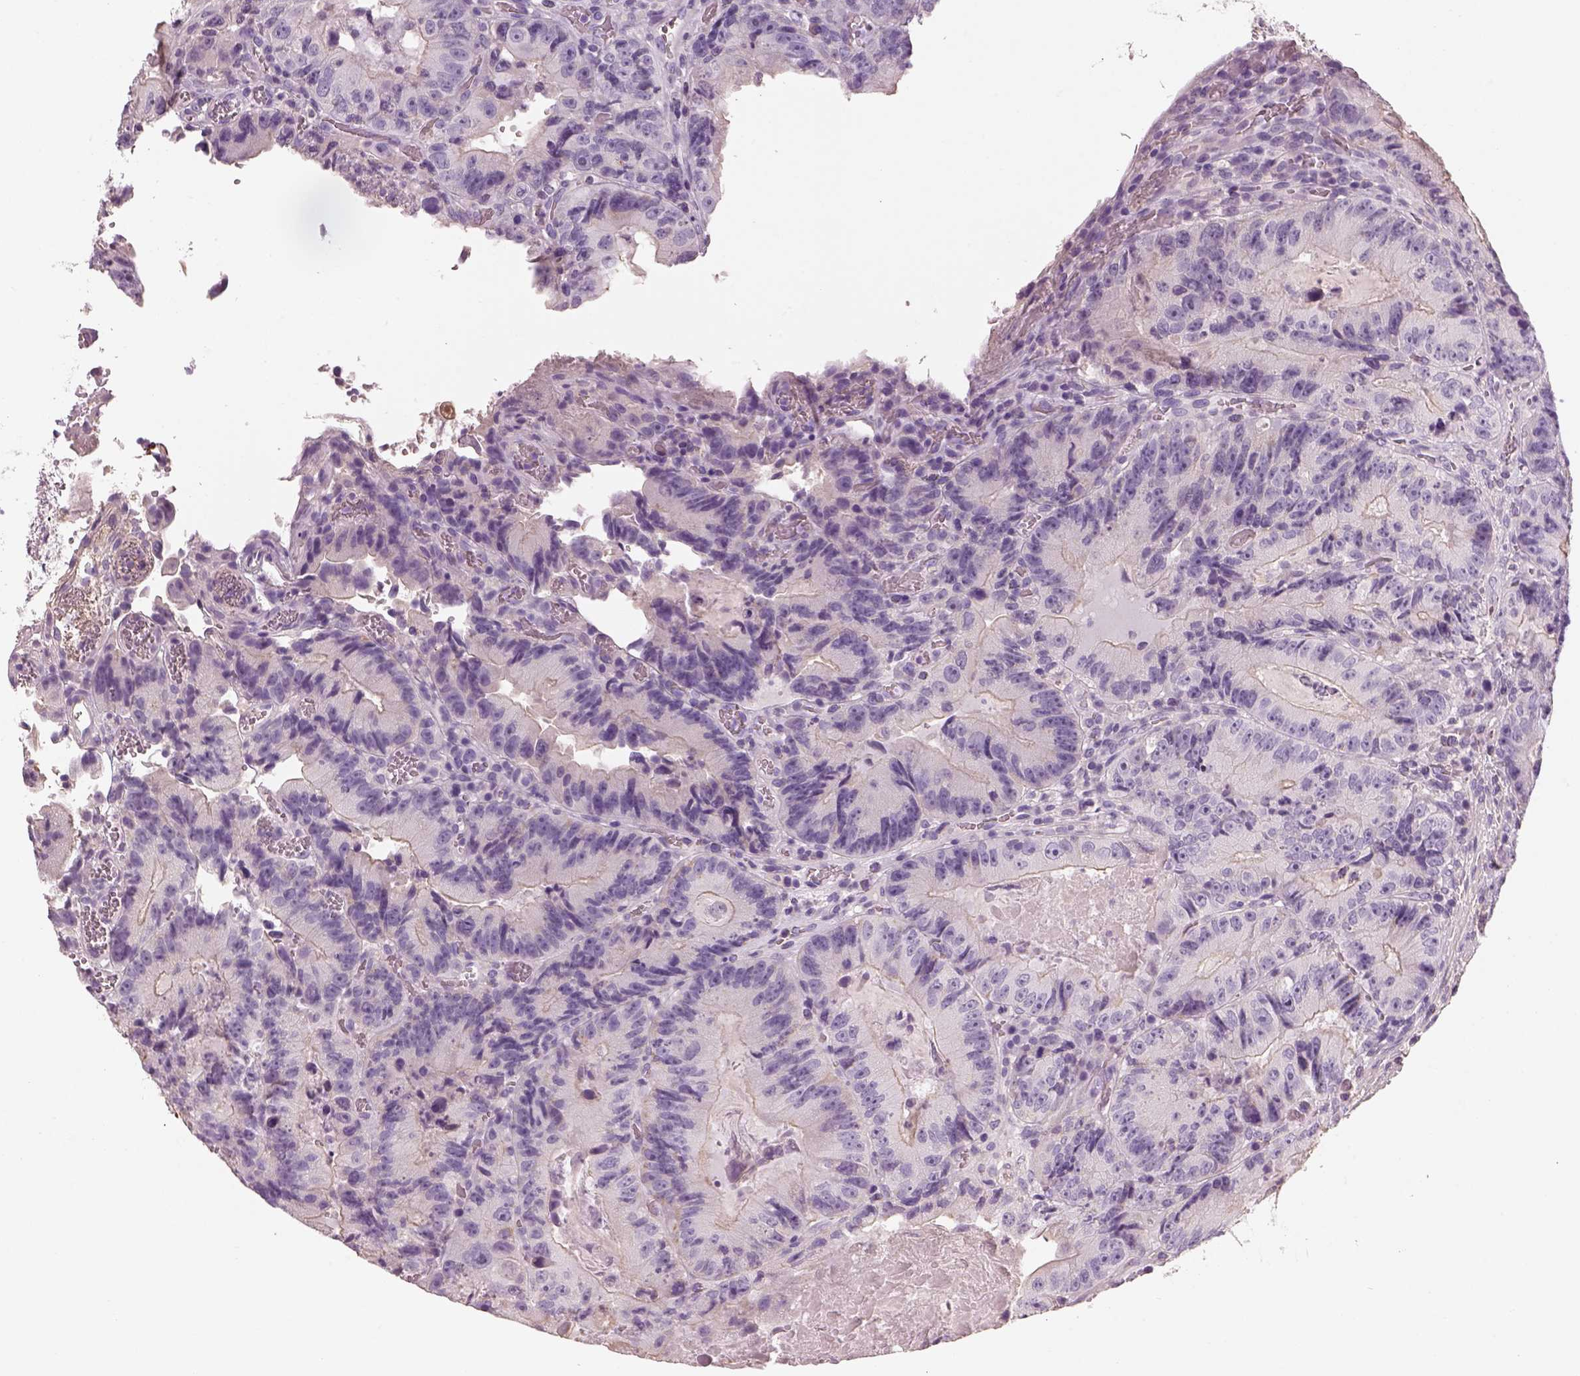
{"staining": {"intensity": "negative", "quantity": "none", "location": "none"}, "tissue": "colorectal cancer", "cell_type": "Tumor cells", "image_type": "cancer", "snomed": [{"axis": "morphology", "description": "Adenocarcinoma, NOS"}, {"axis": "topography", "description": "Colon"}], "caption": "Human colorectal adenocarcinoma stained for a protein using immunohistochemistry exhibits no staining in tumor cells.", "gene": "OTUD6A", "patient": {"sex": "female", "age": 86}}